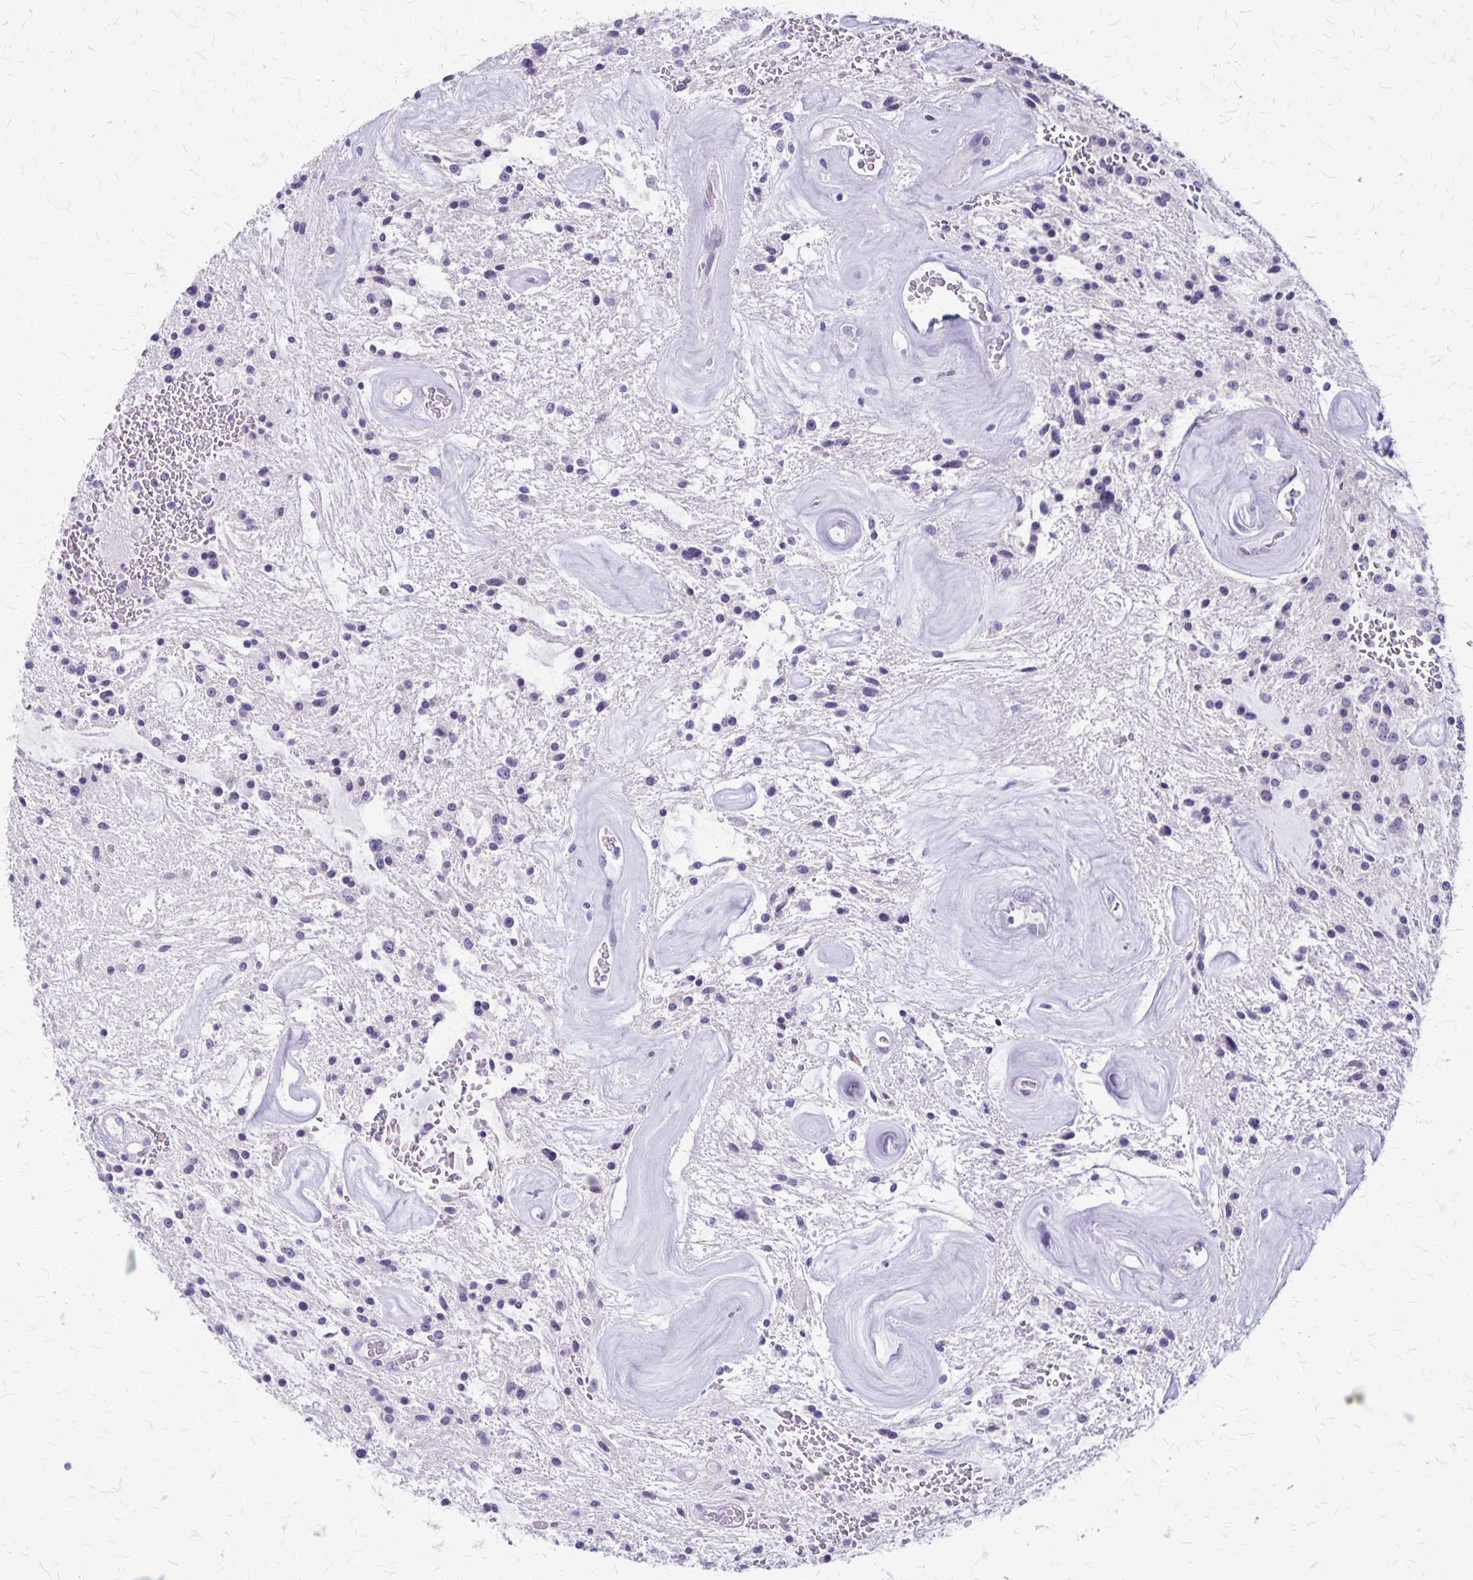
{"staining": {"intensity": "negative", "quantity": "none", "location": "none"}, "tissue": "glioma", "cell_type": "Tumor cells", "image_type": "cancer", "snomed": [{"axis": "morphology", "description": "Glioma, malignant, Low grade"}, {"axis": "topography", "description": "Cerebellum"}], "caption": "Tumor cells are negative for protein expression in human glioma.", "gene": "PLXNB3", "patient": {"sex": "female", "age": 14}}